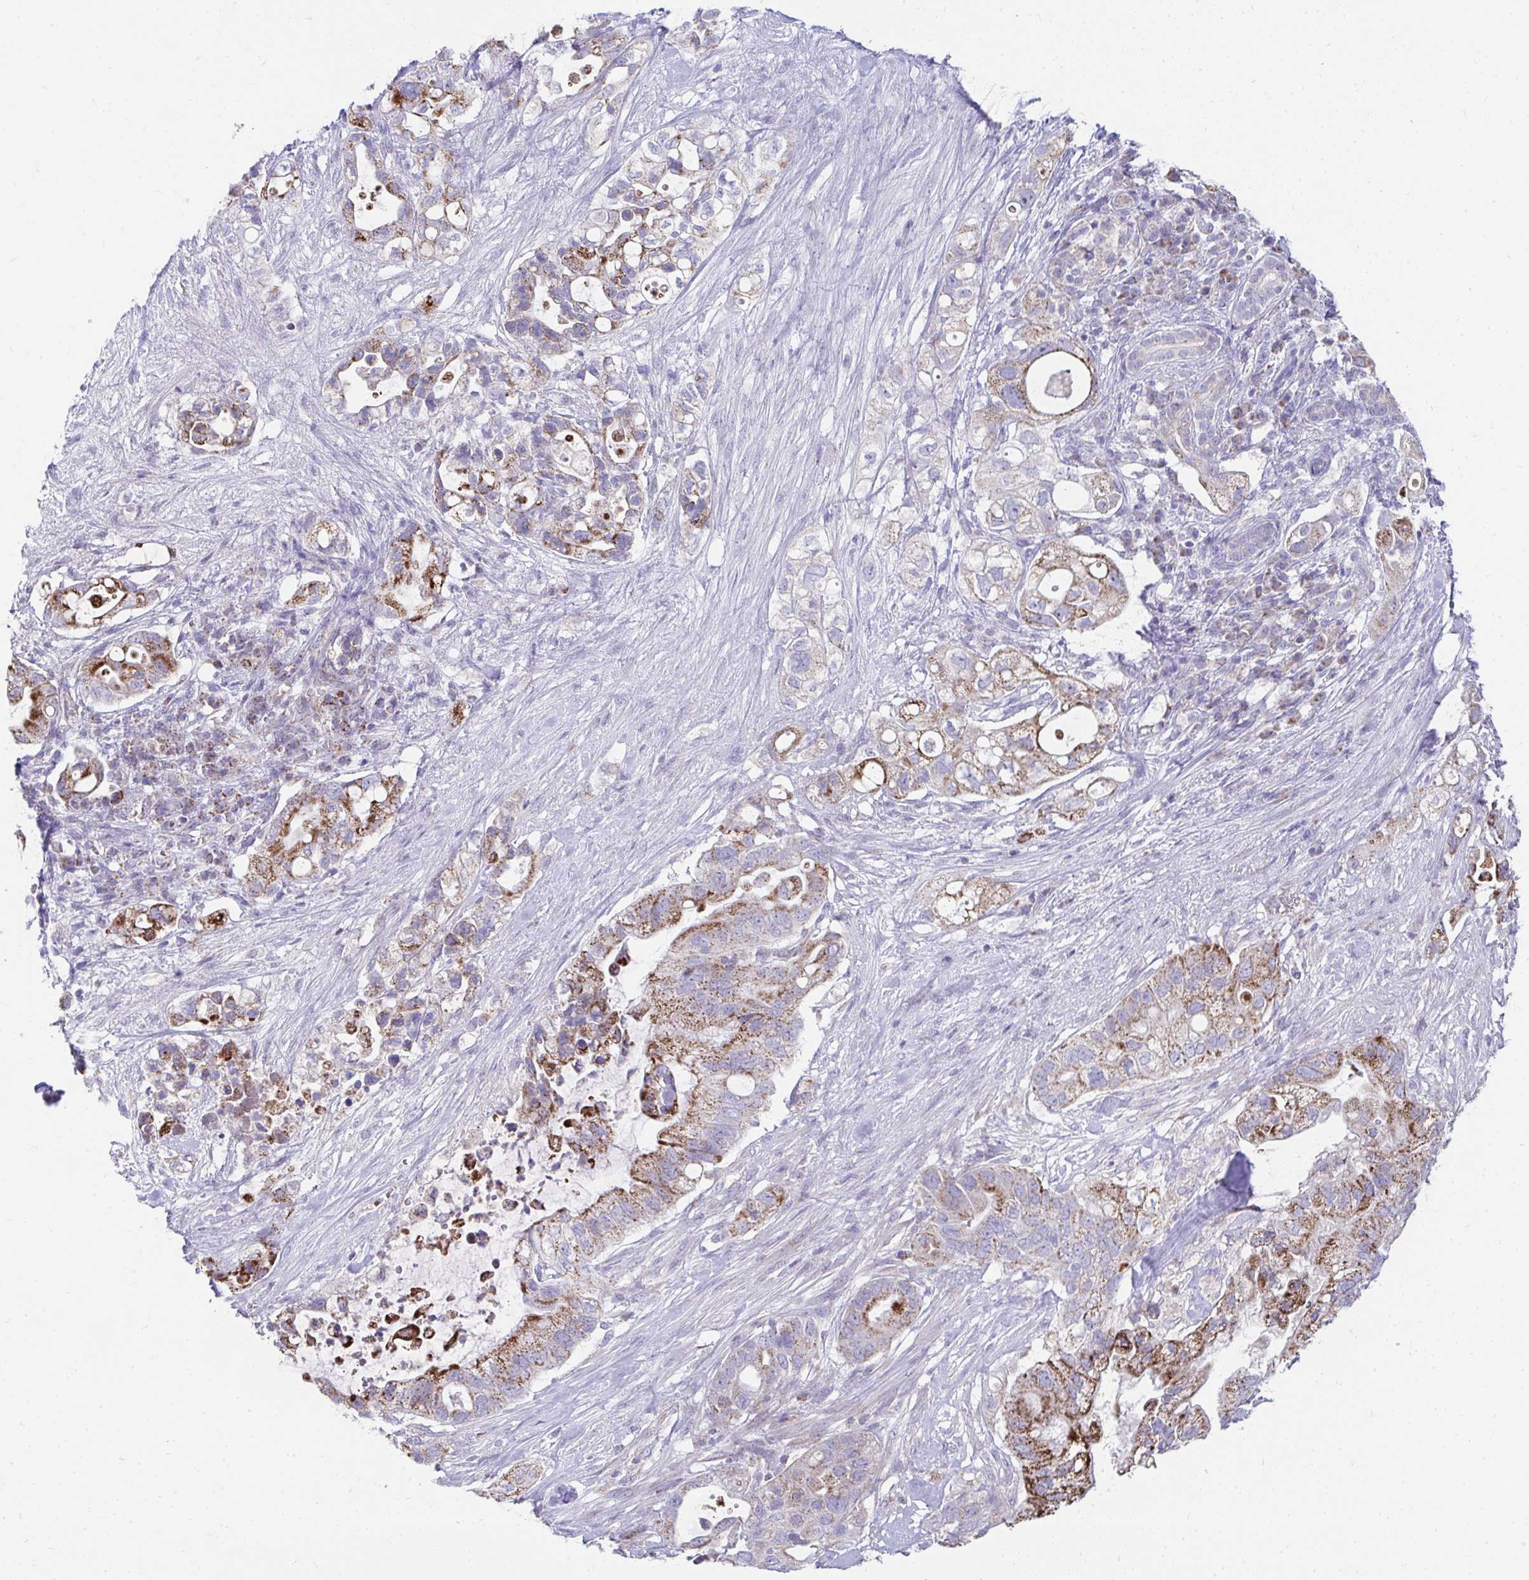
{"staining": {"intensity": "moderate", "quantity": "25%-75%", "location": "cytoplasmic/membranous"}, "tissue": "pancreatic cancer", "cell_type": "Tumor cells", "image_type": "cancer", "snomed": [{"axis": "morphology", "description": "Adenocarcinoma, NOS"}, {"axis": "topography", "description": "Pancreas"}], "caption": "This photomicrograph reveals pancreatic cancer (adenocarcinoma) stained with IHC to label a protein in brown. The cytoplasmic/membranous of tumor cells show moderate positivity for the protein. Nuclei are counter-stained blue.", "gene": "PRRG3", "patient": {"sex": "female", "age": 72}}